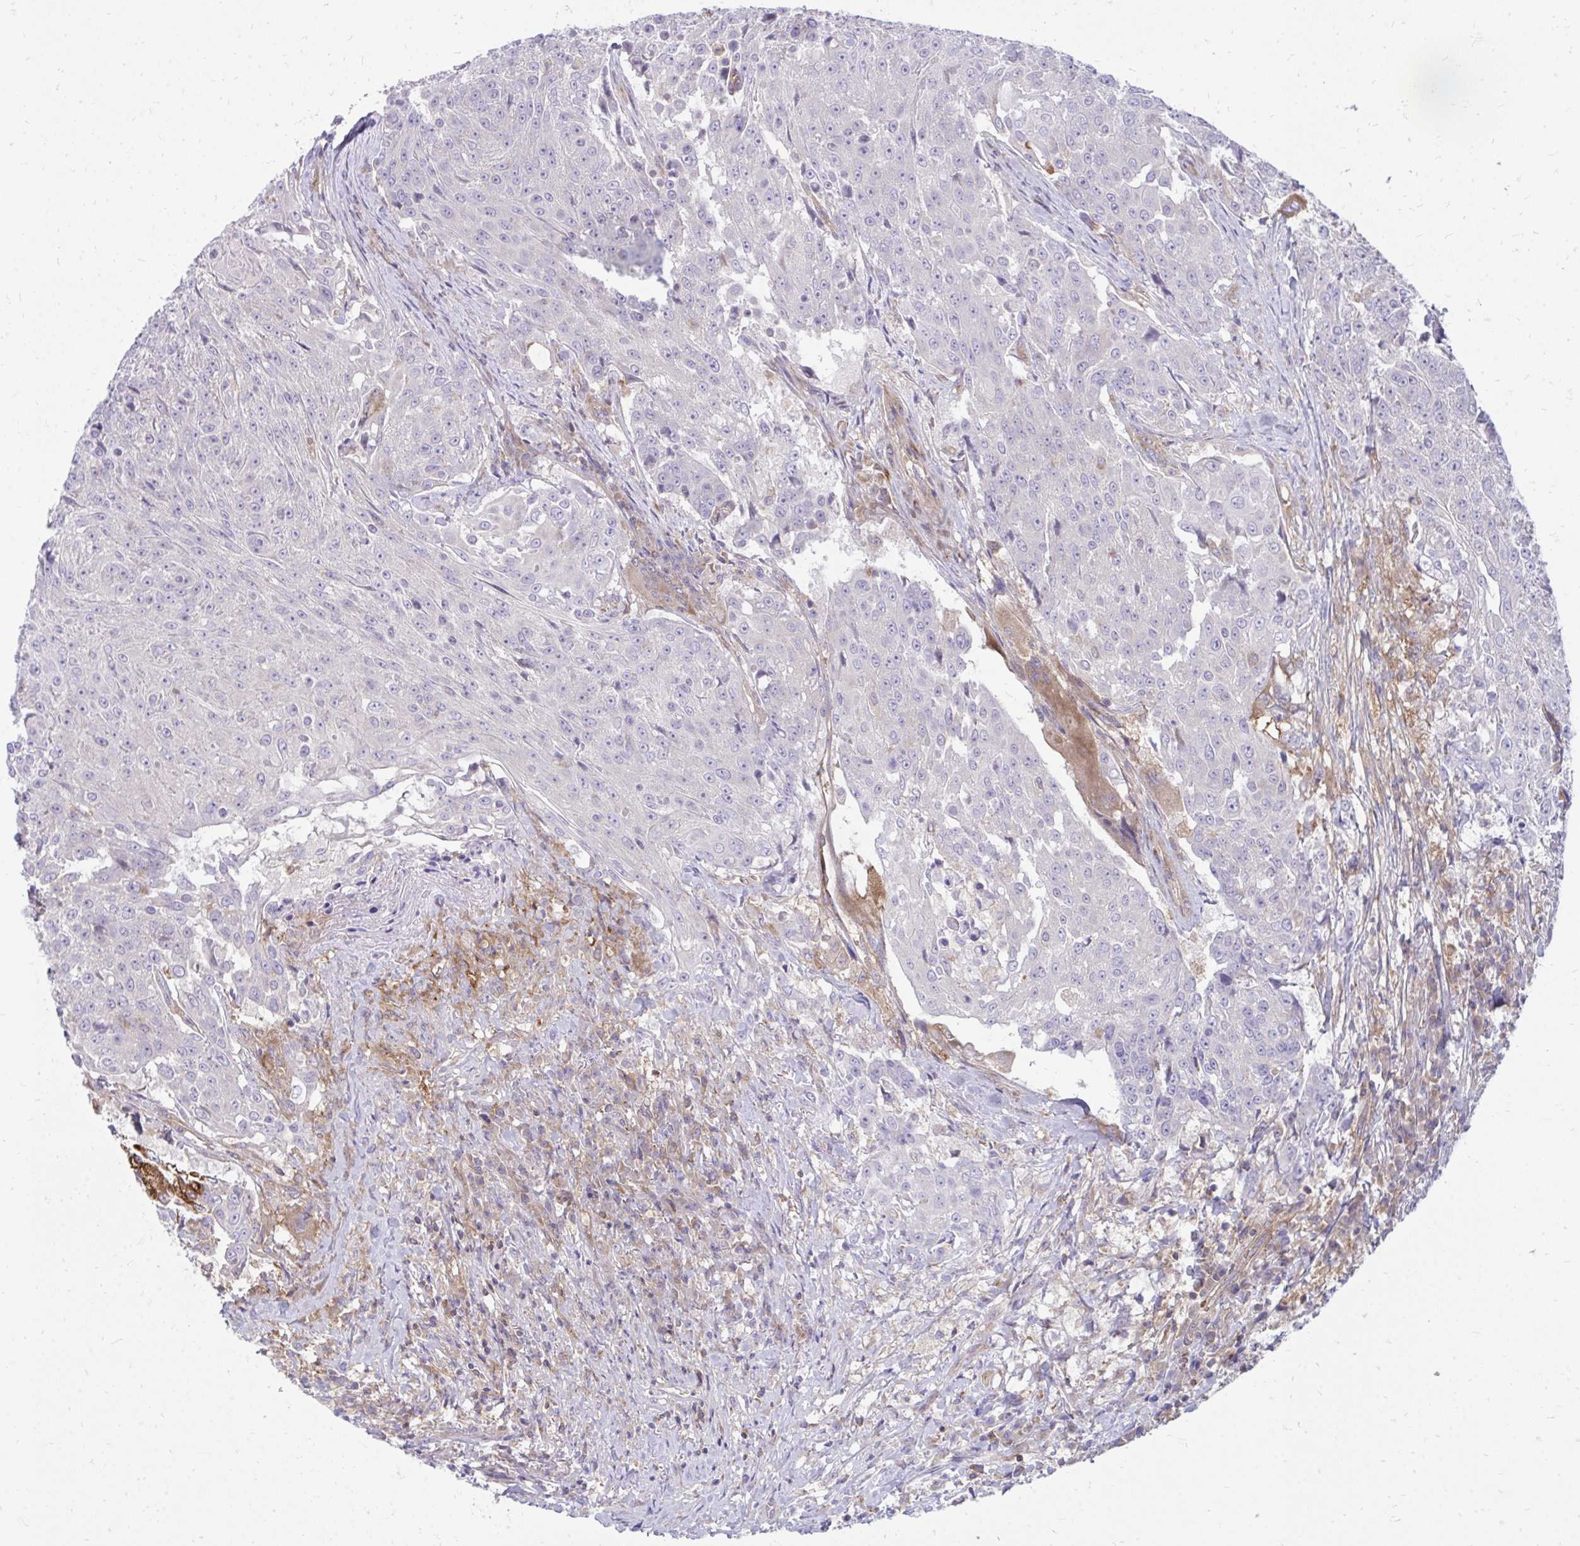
{"staining": {"intensity": "negative", "quantity": "none", "location": "none"}, "tissue": "urothelial cancer", "cell_type": "Tumor cells", "image_type": "cancer", "snomed": [{"axis": "morphology", "description": "Urothelial carcinoma, High grade"}, {"axis": "topography", "description": "Urinary bladder"}], "caption": "IHC of urothelial carcinoma (high-grade) displays no staining in tumor cells.", "gene": "ASAP1", "patient": {"sex": "female", "age": 63}}